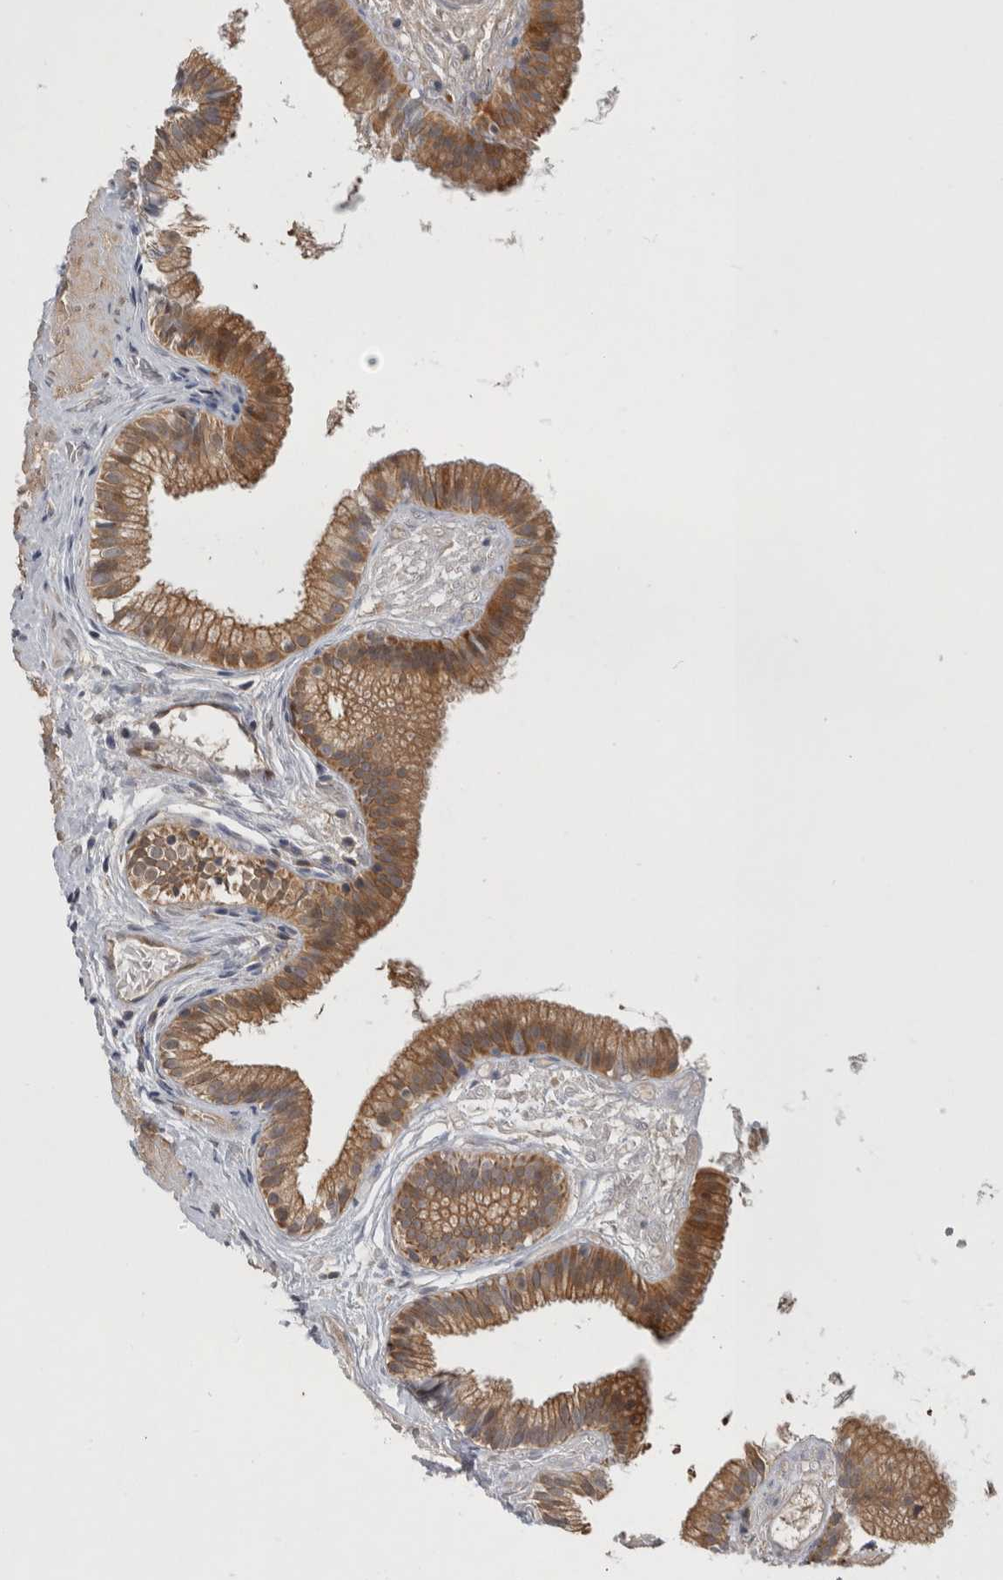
{"staining": {"intensity": "moderate", "quantity": ">75%", "location": "cytoplasmic/membranous"}, "tissue": "gallbladder", "cell_type": "Glandular cells", "image_type": "normal", "snomed": [{"axis": "morphology", "description": "Normal tissue, NOS"}, {"axis": "topography", "description": "Gallbladder"}], "caption": "The image reveals a brown stain indicating the presence of a protein in the cytoplasmic/membranous of glandular cells in gallbladder. The staining was performed using DAB (3,3'-diaminobenzidine) to visualize the protein expression in brown, while the nuclei were stained in blue with hematoxylin (Magnification: 20x).", "gene": "ASTN2", "patient": {"sex": "female", "age": 26}}